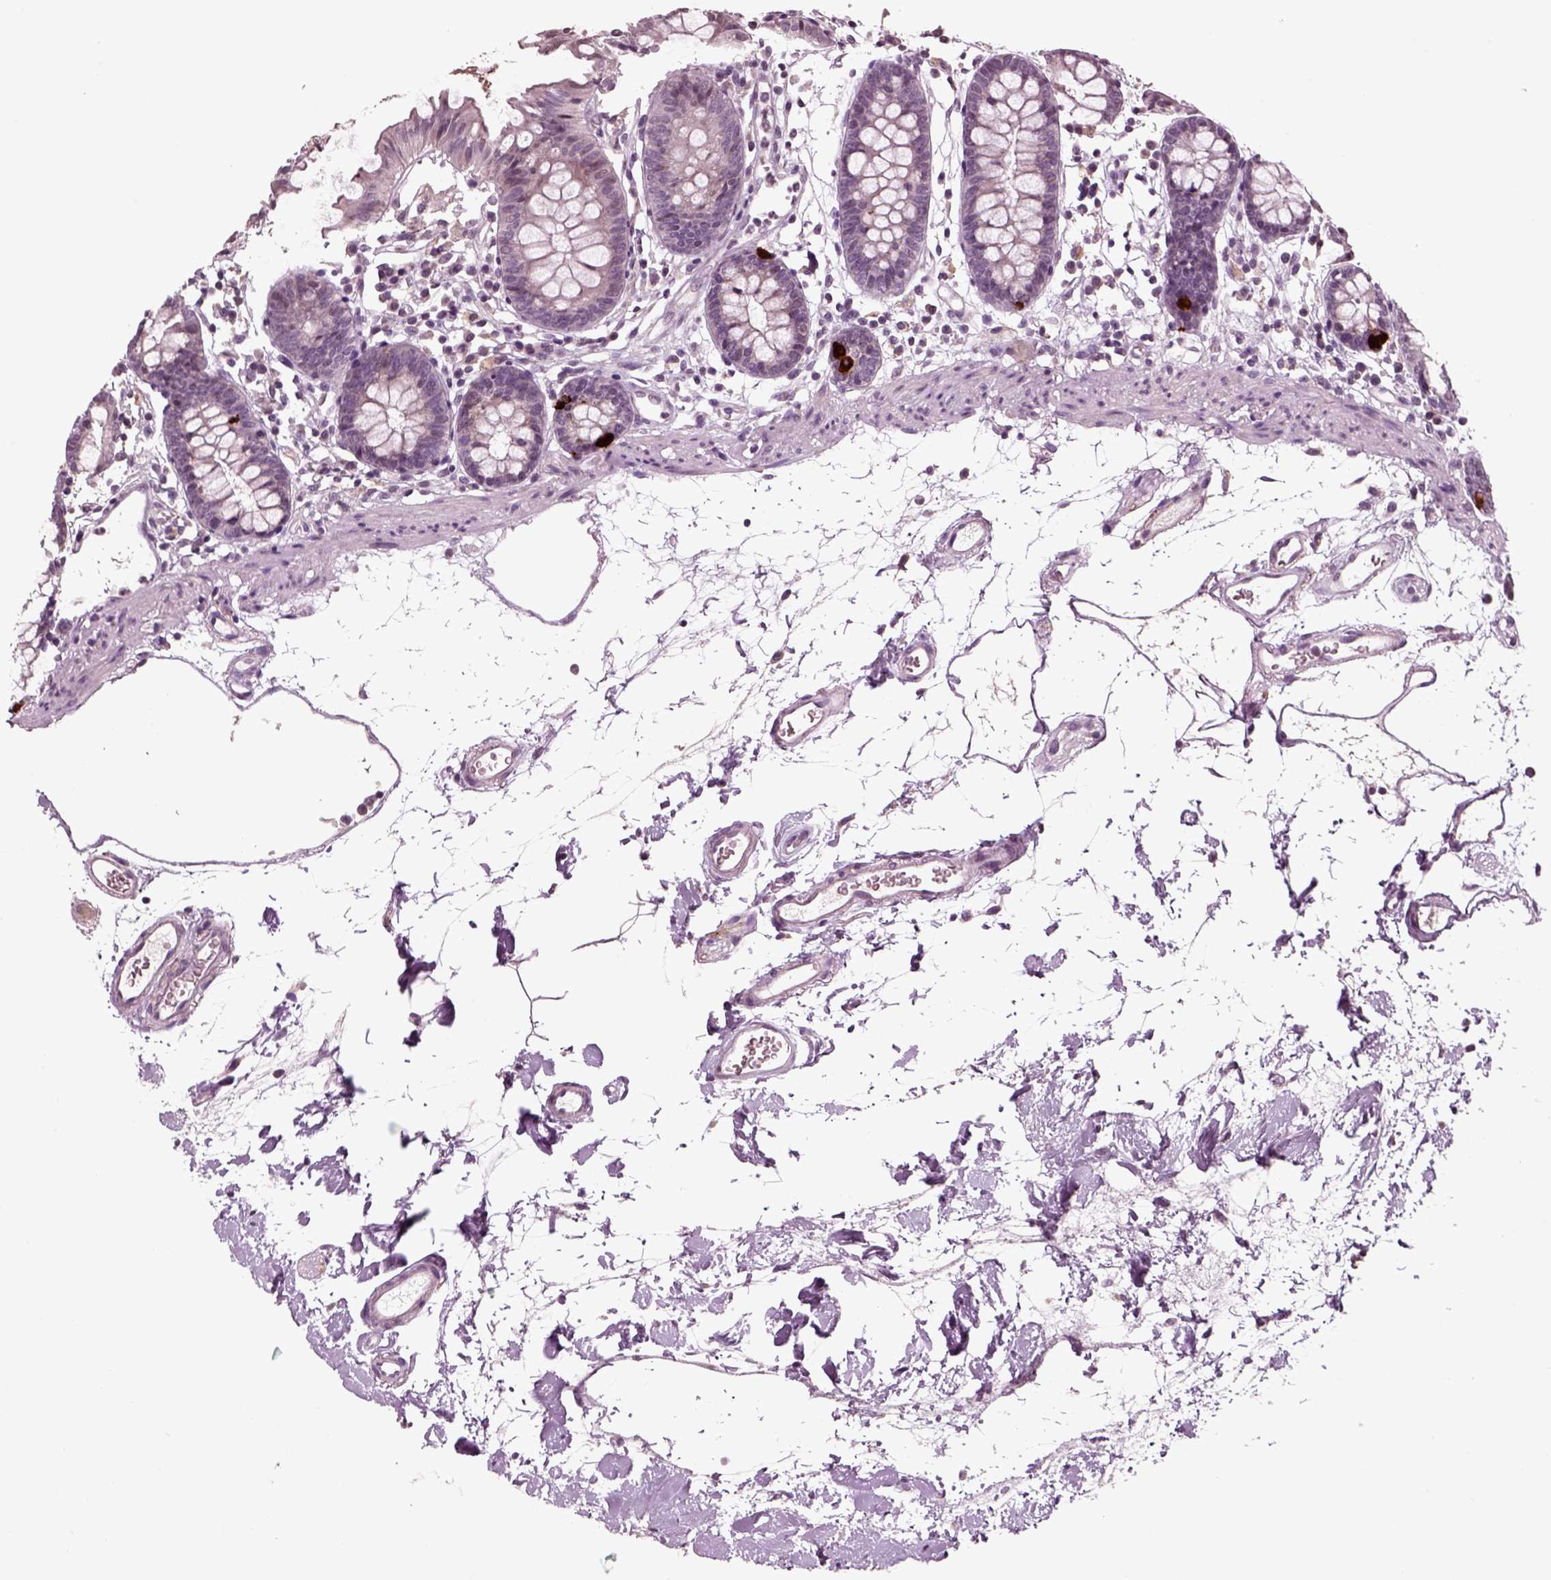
{"staining": {"intensity": "negative", "quantity": "none", "location": "none"}, "tissue": "colon", "cell_type": "Endothelial cells", "image_type": "normal", "snomed": [{"axis": "morphology", "description": "Normal tissue, NOS"}, {"axis": "topography", "description": "Colon"}], "caption": "The image reveals no significant staining in endothelial cells of colon. (Stains: DAB IHC with hematoxylin counter stain, Microscopy: brightfield microscopy at high magnification).", "gene": "CHGB", "patient": {"sex": "female", "age": 84}}